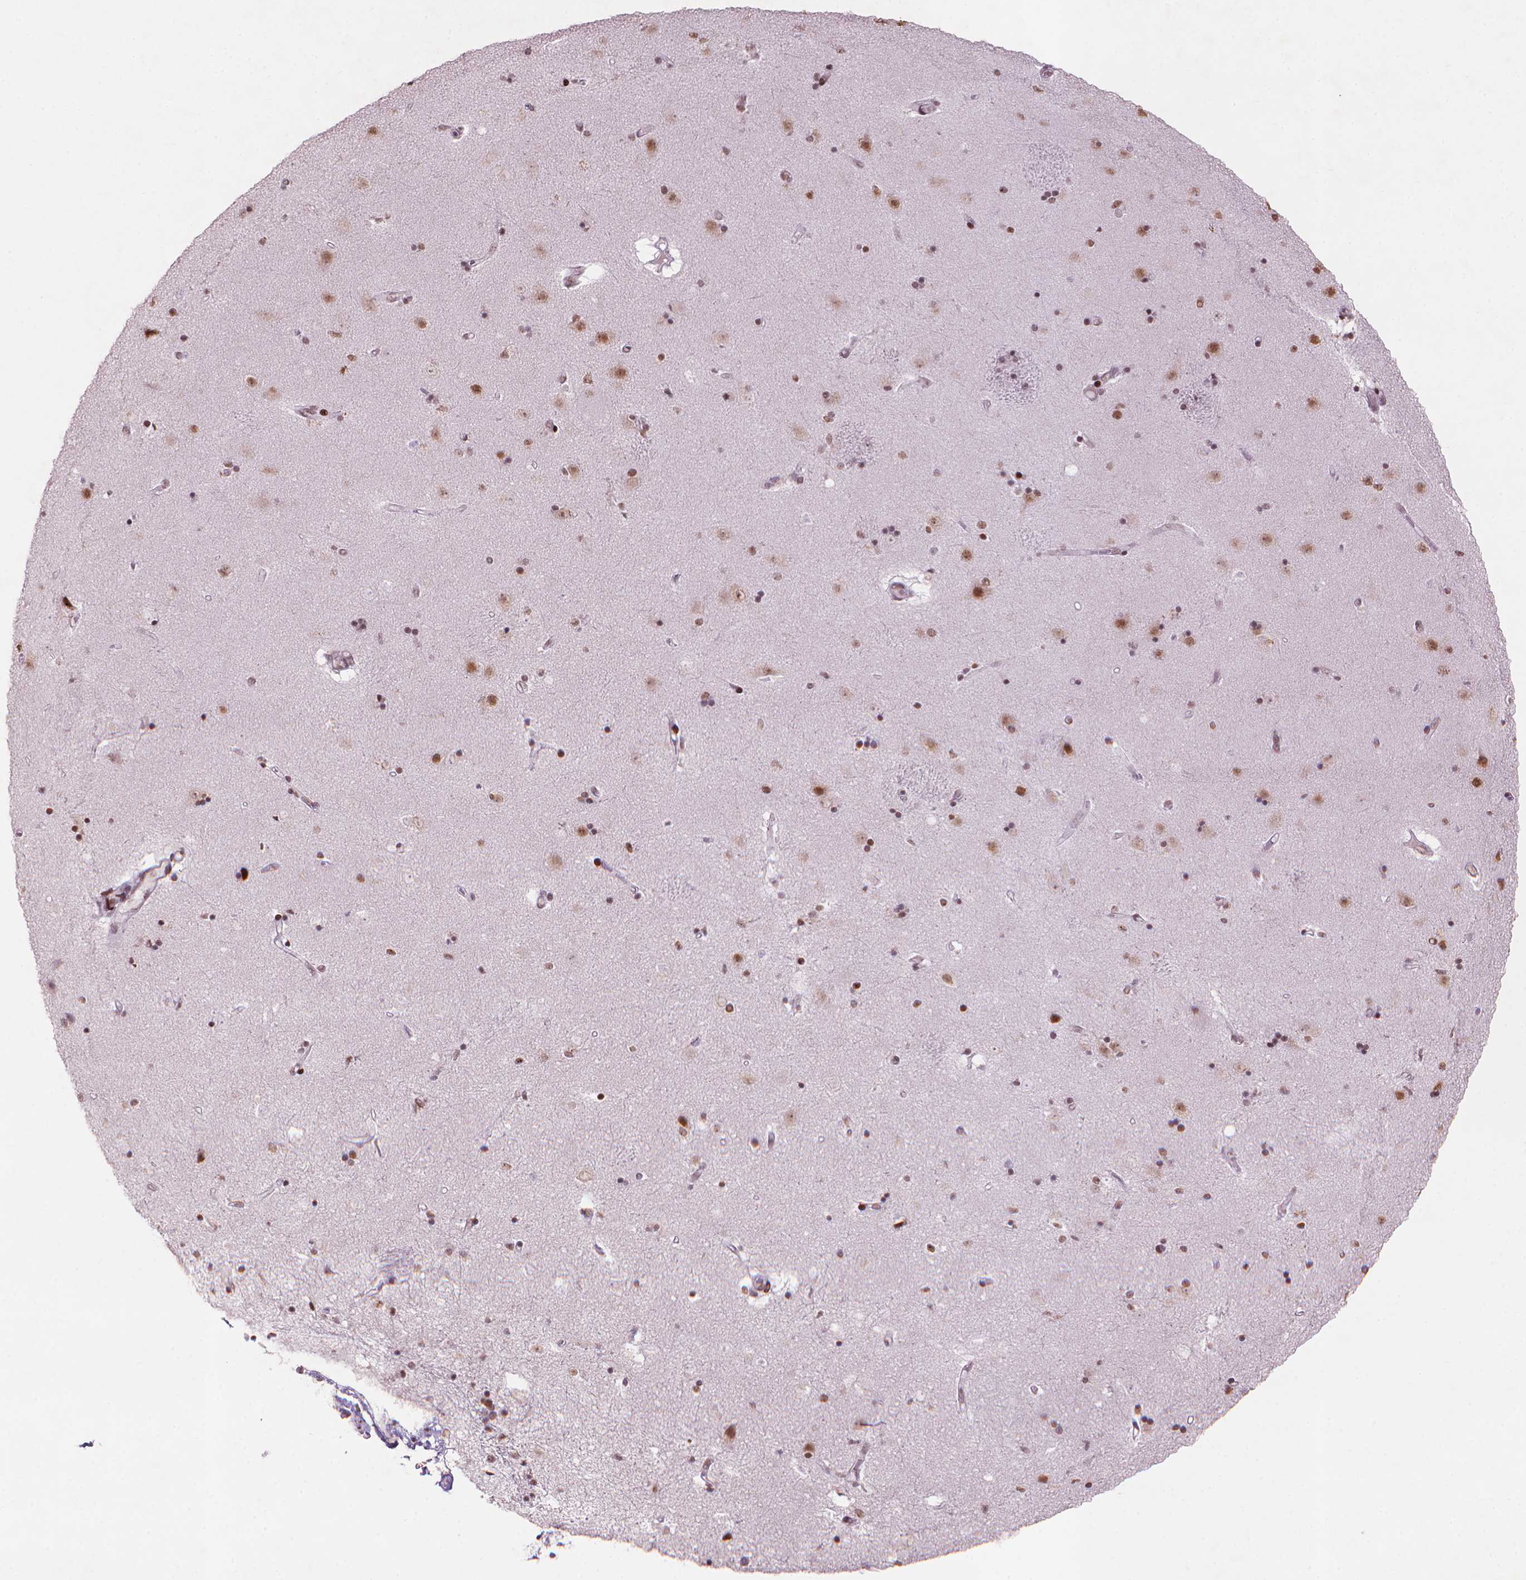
{"staining": {"intensity": "moderate", "quantity": "<25%", "location": "nuclear"}, "tissue": "caudate", "cell_type": "Glial cells", "image_type": "normal", "snomed": [{"axis": "morphology", "description": "Normal tissue, NOS"}, {"axis": "topography", "description": "Lateral ventricle wall"}], "caption": "Caudate stained for a protein (brown) demonstrates moderate nuclear positive positivity in about <25% of glial cells.", "gene": "HES7", "patient": {"sex": "female", "age": 71}}